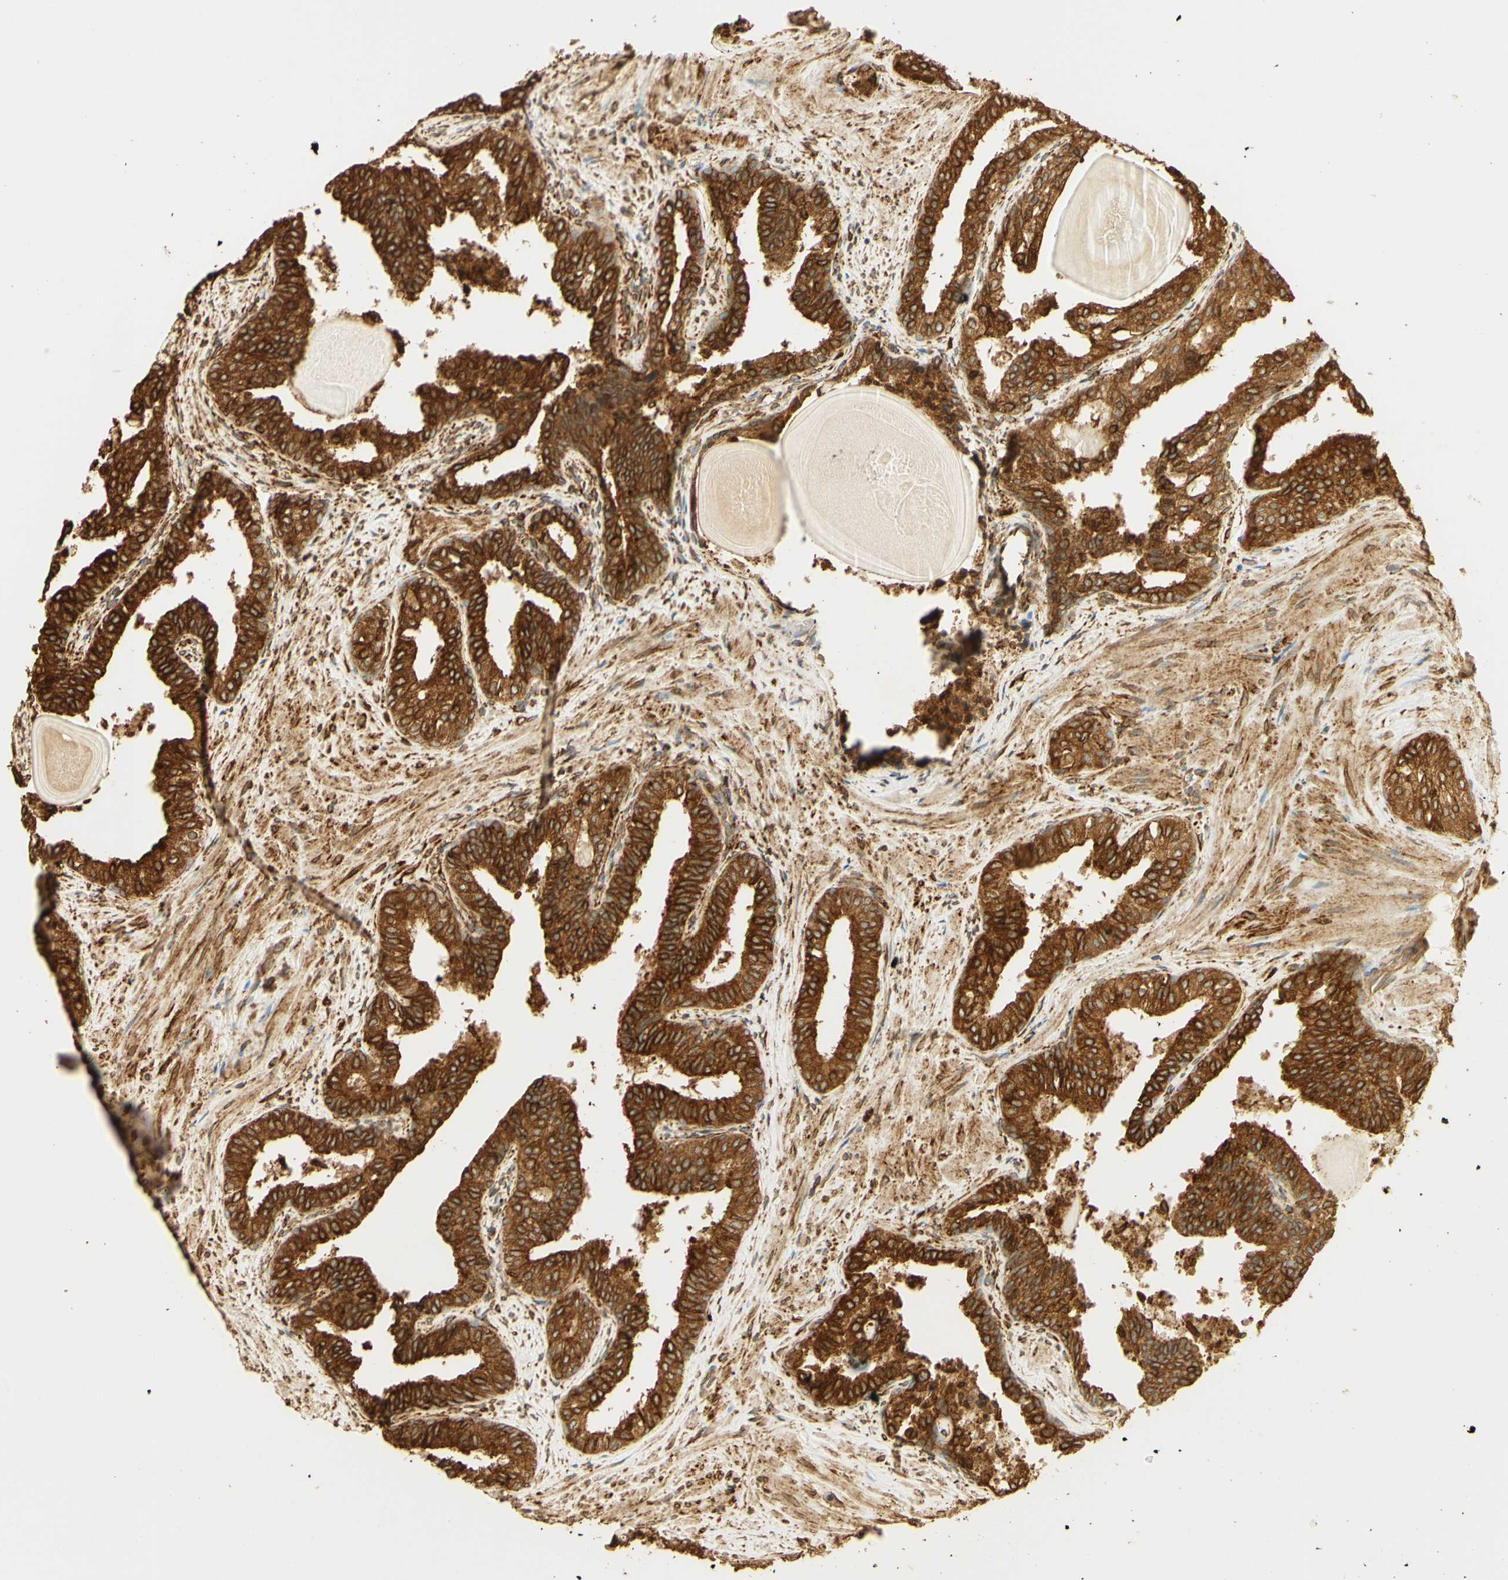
{"staining": {"intensity": "strong", "quantity": ">75%", "location": "cytoplasmic/membranous"}, "tissue": "prostate cancer", "cell_type": "Tumor cells", "image_type": "cancer", "snomed": [{"axis": "morphology", "description": "Adenocarcinoma, Low grade"}, {"axis": "topography", "description": "Prostate"}], "caption": "Protein expression analysis of prostate cancer displays strong cytoplasmic/membranous positivity in approximately >75% of tumor cells. Using DAB (brown) and hematoxylin (blue) stains, captured at high magnification using brightfield microscopy.", "gene": "CANX", "patient": {"sex": "male", "age": 60}}